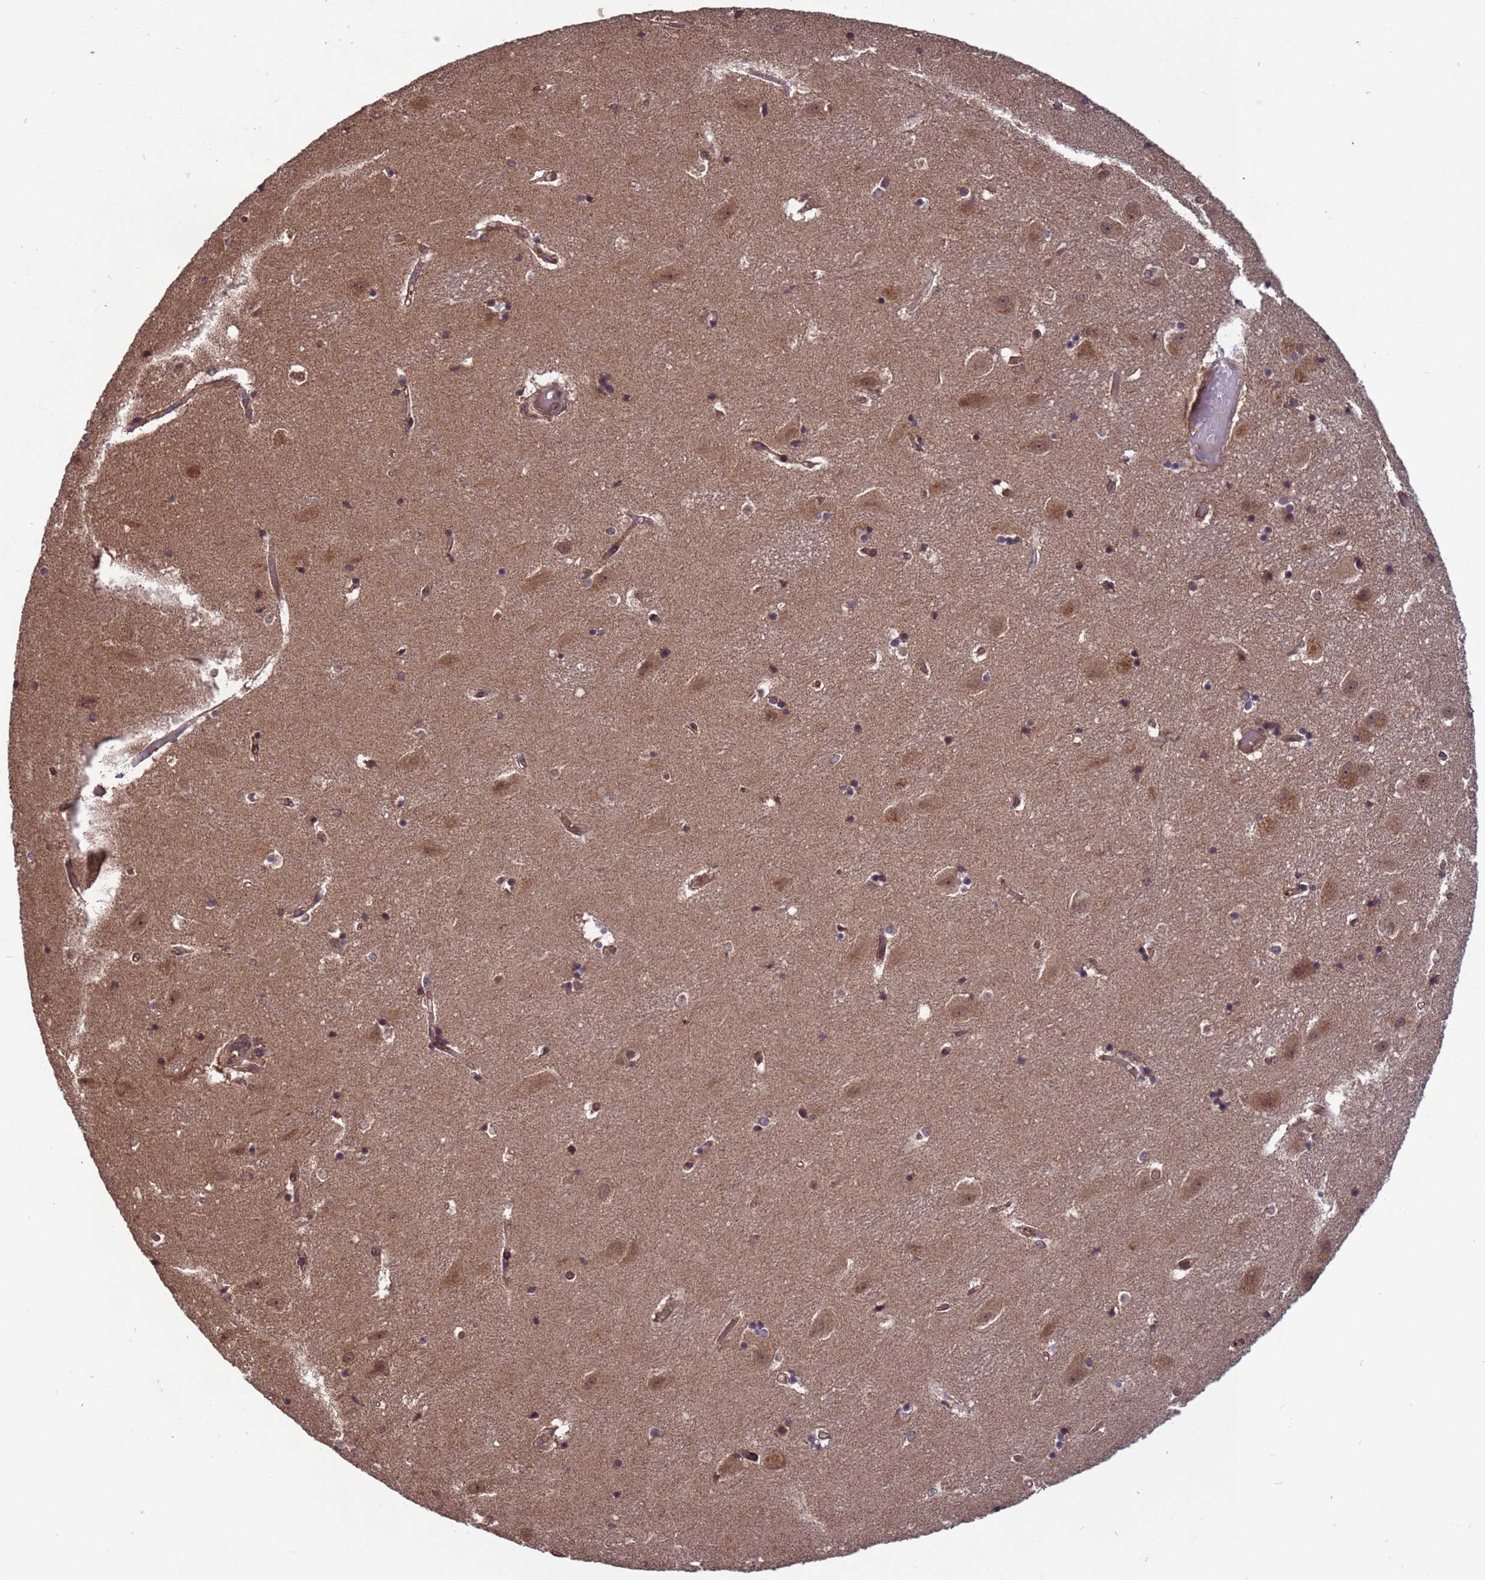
{"staining": {"intensity": "weak", "quantity": "<25%", "location": "cytoplasmic/membranous"}, "tissue": "hippocampus", "cell_type": "Glial cells", "image_type": "normal", "snomed": [{"axis": "morphology", "description": "Normal tissue, NOS"}, {"axis": "topography", "description": "Hippocampus"}], "caption": "Immunohistochemistry histopathology image of normal hippocampus: hippocampus stained with DAB (3,3'-diaminobenzidine) reveals no significant protein staining in glial cells.", "gene": "ERI1", "patient": {"sex": "female", "age": 52}}